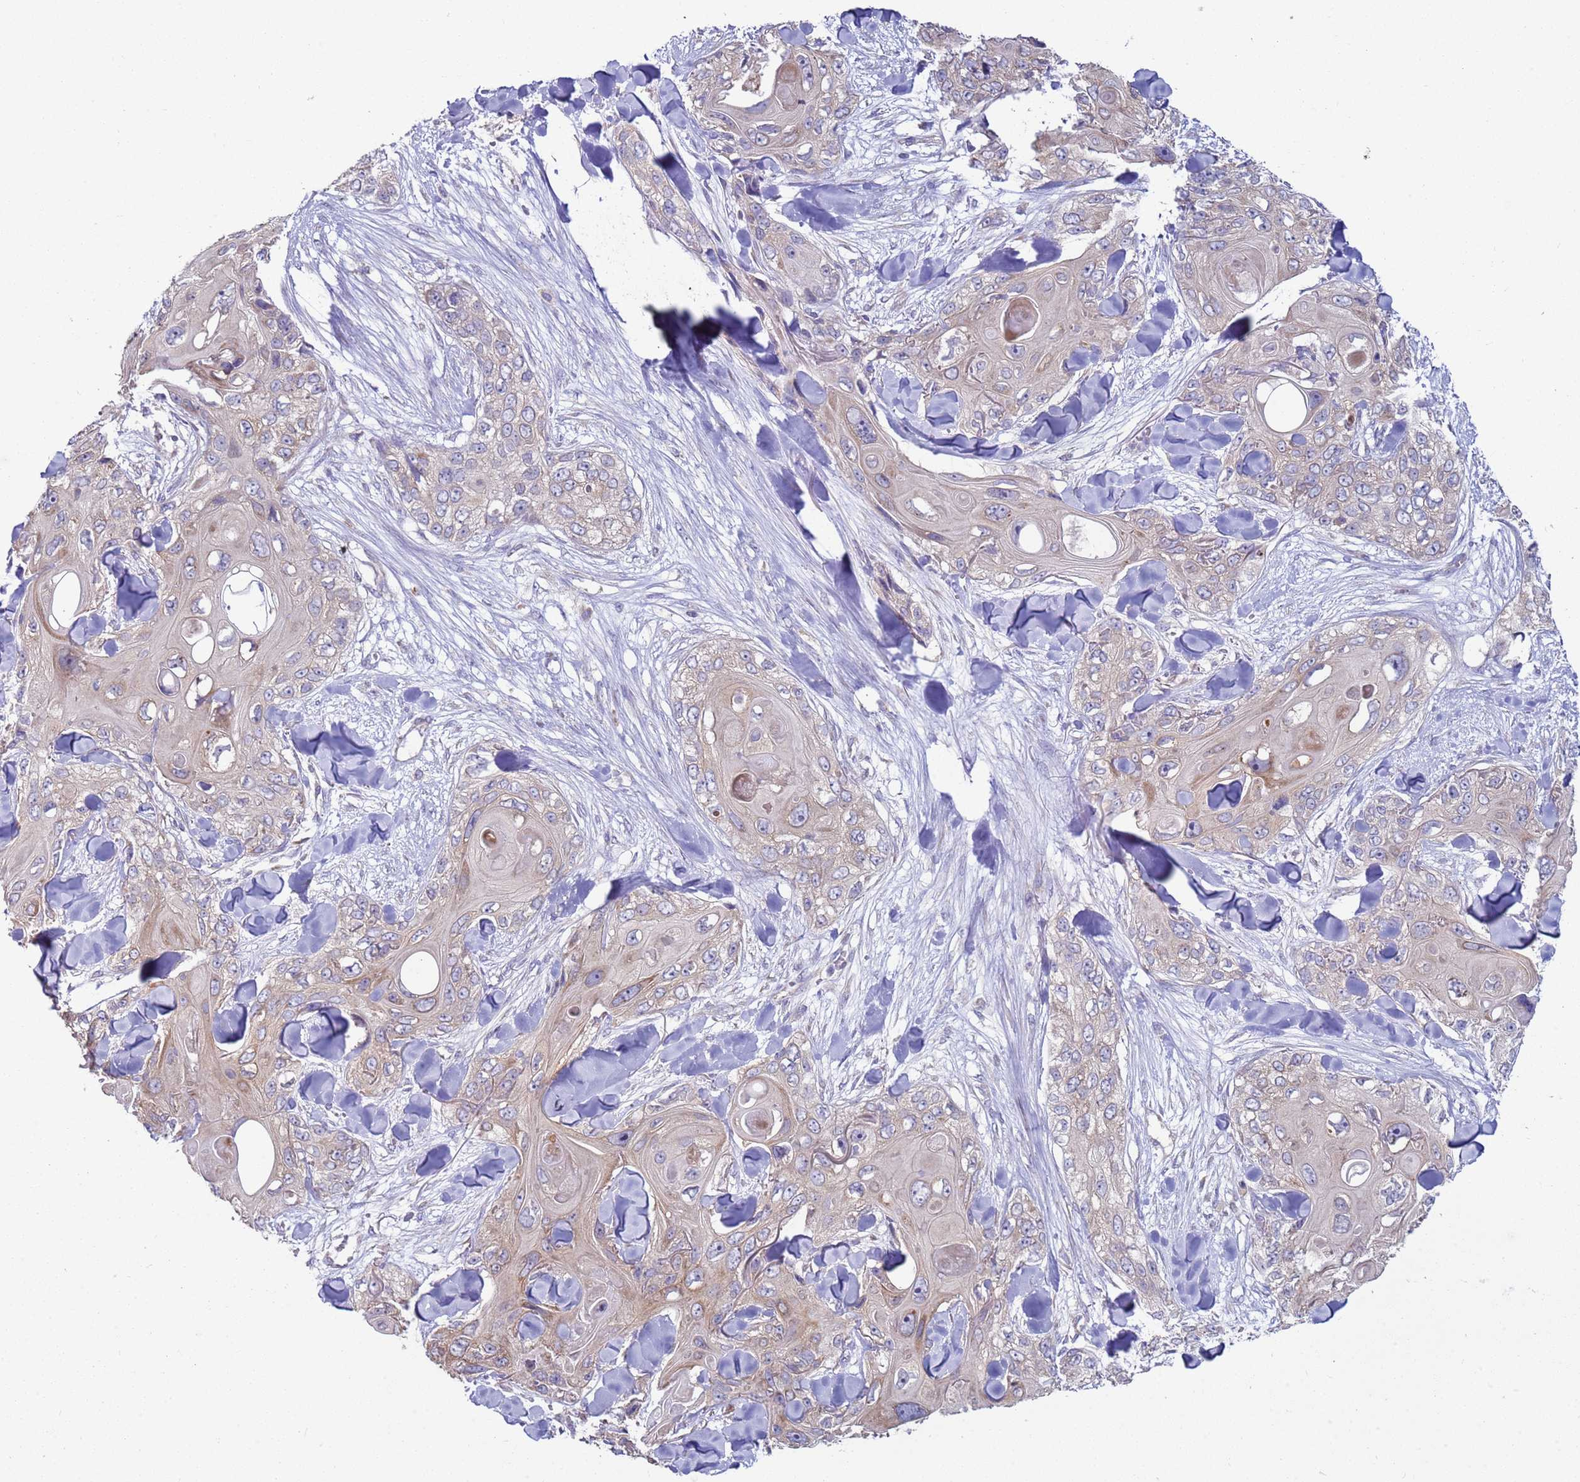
{"staining": {"intensity": "negative", "quantity": "none", "location": "none"}, "tissue": "skin cancer", "cell_type": "Tumor cells", "image_type": "cancer", "snomed": [{"axis": "morphology", "description": "Normal tissue, NOS"}, {"axis": "morphology", "description": "Squamous cell carcinoma, NOS"}, {"axis": "topography", "description": "Skin"}], "caption": "Immunohistochemical staining of human skin cancer demonstrates no significant positivity in tumor cells.", "gene": "DIP2B", "patient": {"sex": "male", "age": 72}}